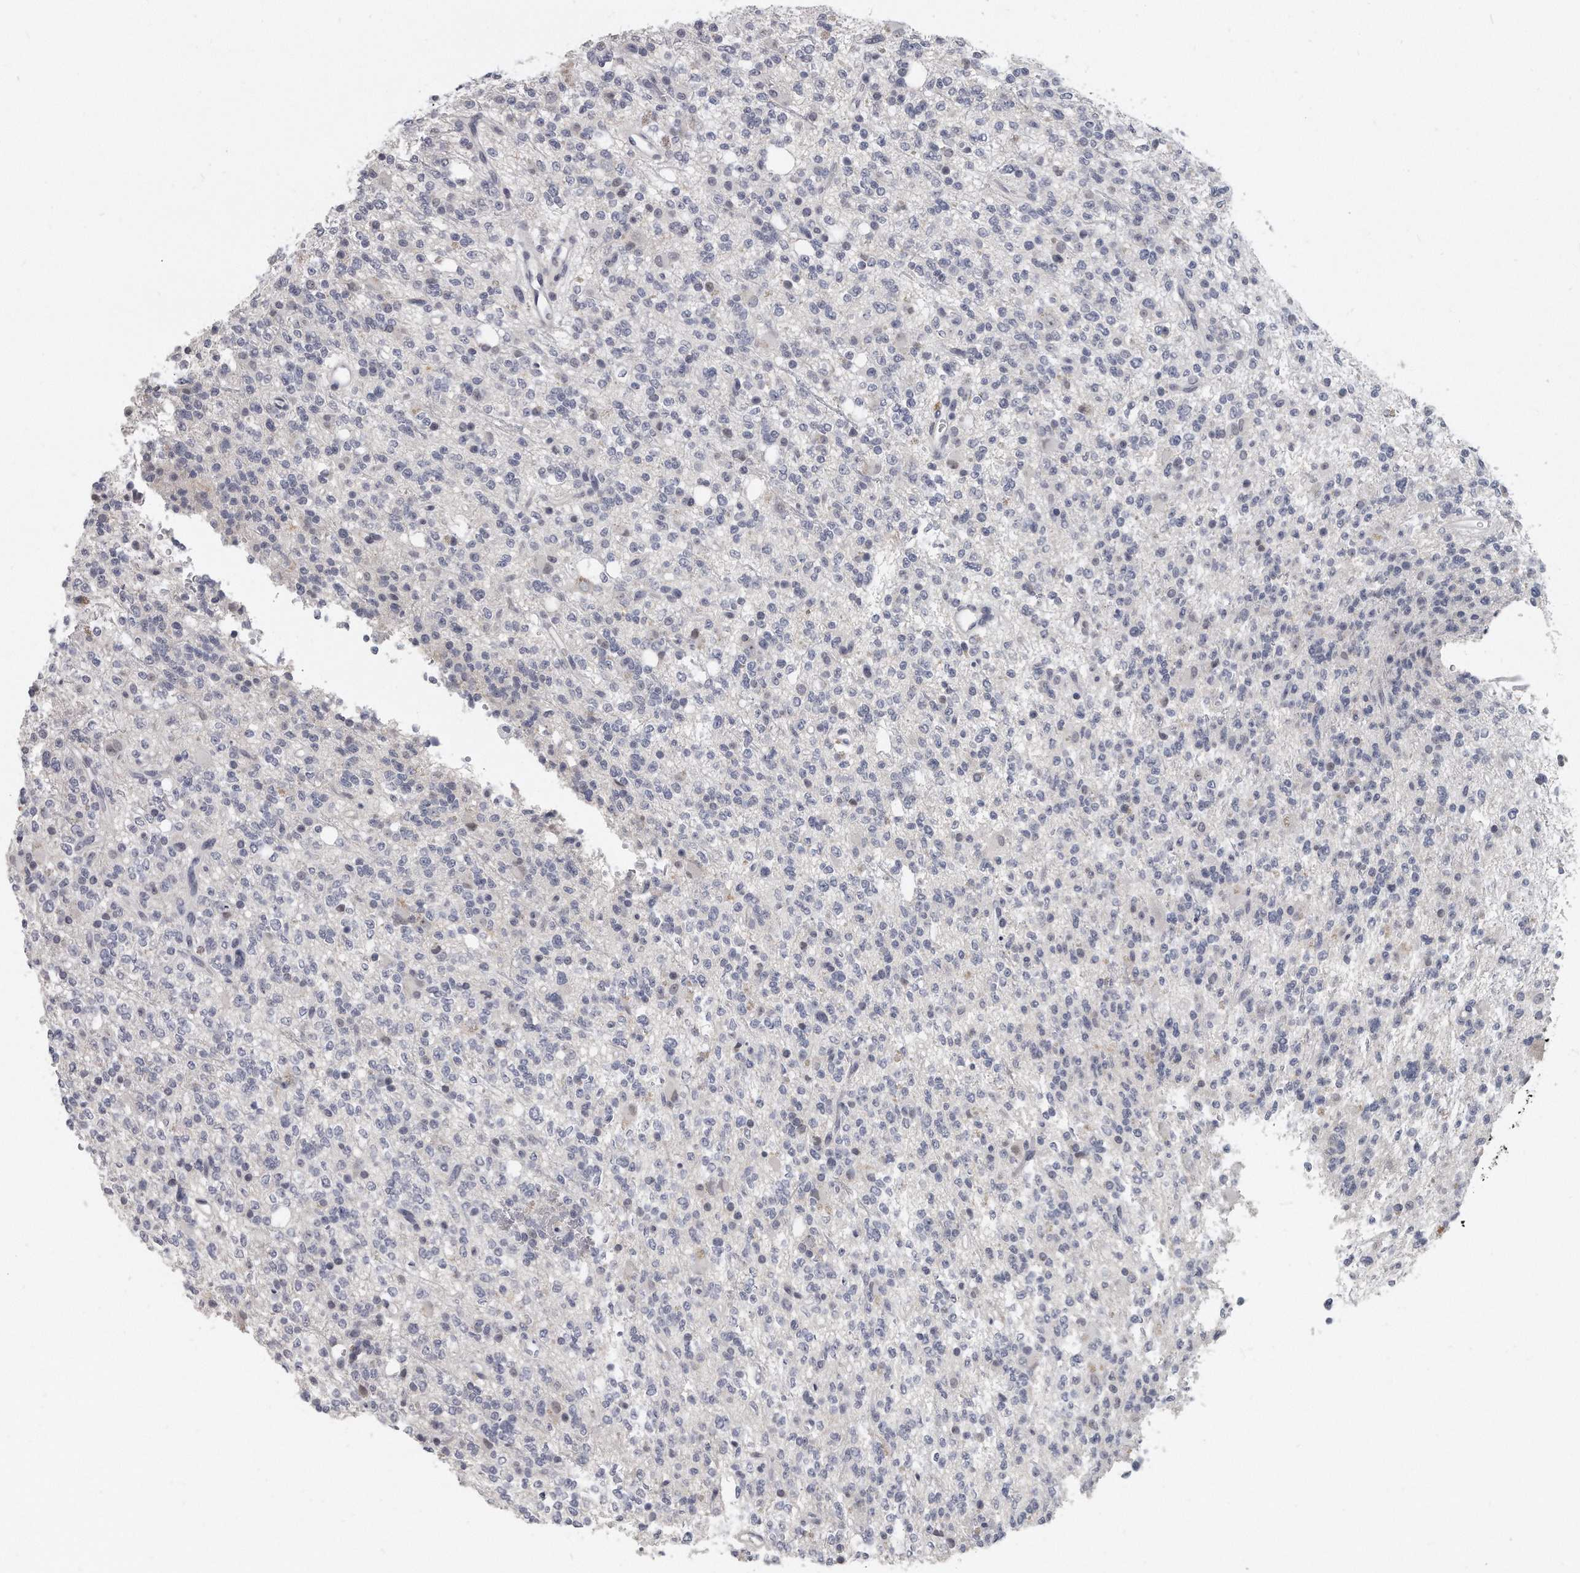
{"staining": {"intensity": "negative", "quantity": "none", "location": "none"}, "tissue": "glioma", "cell_type": "Tumor cells", "image_type": "cancer", "snomed": [{"axis": "morphology", "description": "Glioma, malignant, High grade"}, {"axis": "topography", "description": "Brain"}], "caption": "The IHC image has no significant staining in tumor cells of malignant high-grade glioma tissue.", "gene": "TFCP2L1", "patient": {"sex": "female", "age": 62}}